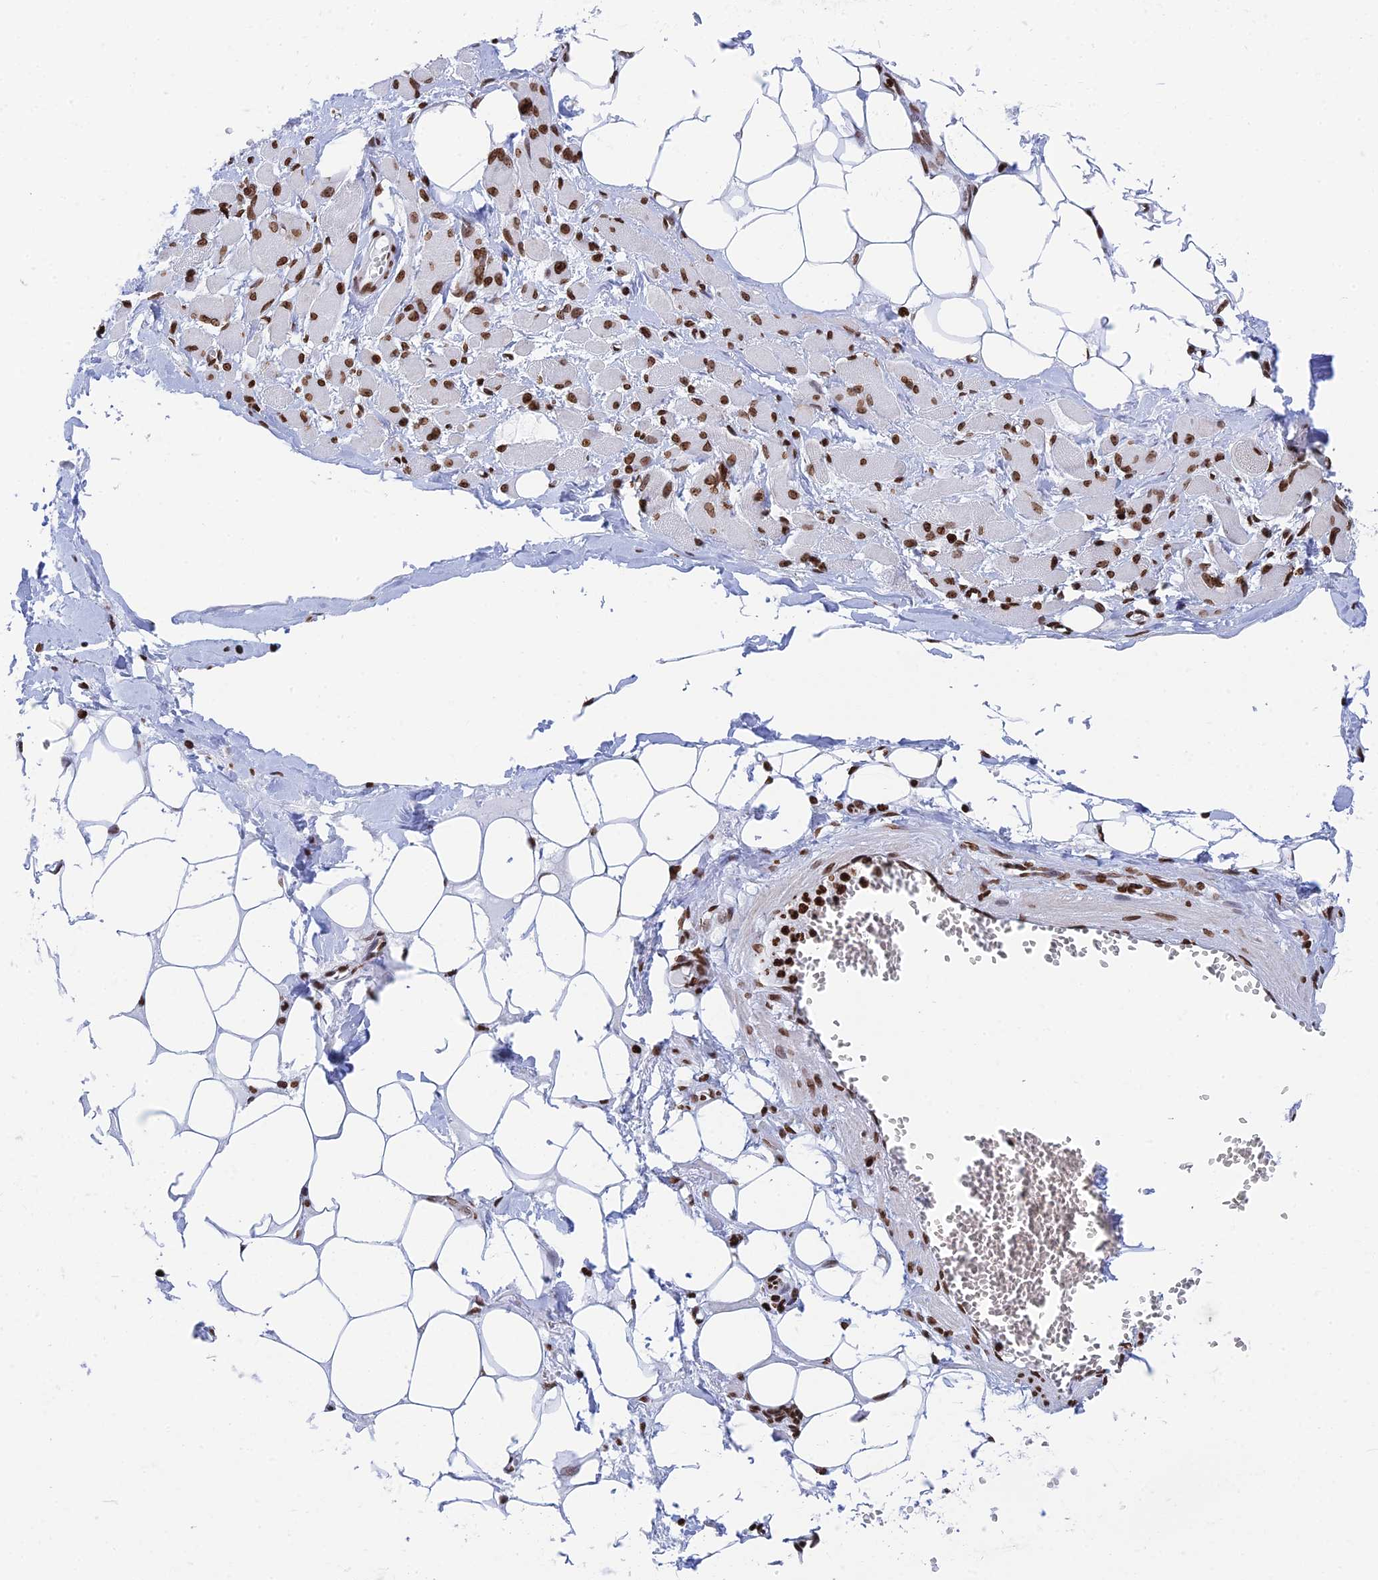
{"staining": {"intensity": "strong", "quantity": ">75%", "location": "nuclear"}, "tissue": "skeletal muscle", "cell_type": "Myocytes", "image_type": "normal", "snomed": [{"axis": "morphology", "description": "Normal tissue, NOS"}, {"axis": "morphology", "description": "Basal cell carcinoma"}, {"axis": "topography", "description": "Skeletal muscle"}], "caption": "A histopathology image showing strong nuclear positivity in approximately >75% of myocytes in benign skeletal muscle, as visualized by brown immunohistochemical staining.", "gene": "RPAP1", "patient": {"sex": "female", "age": 64}}